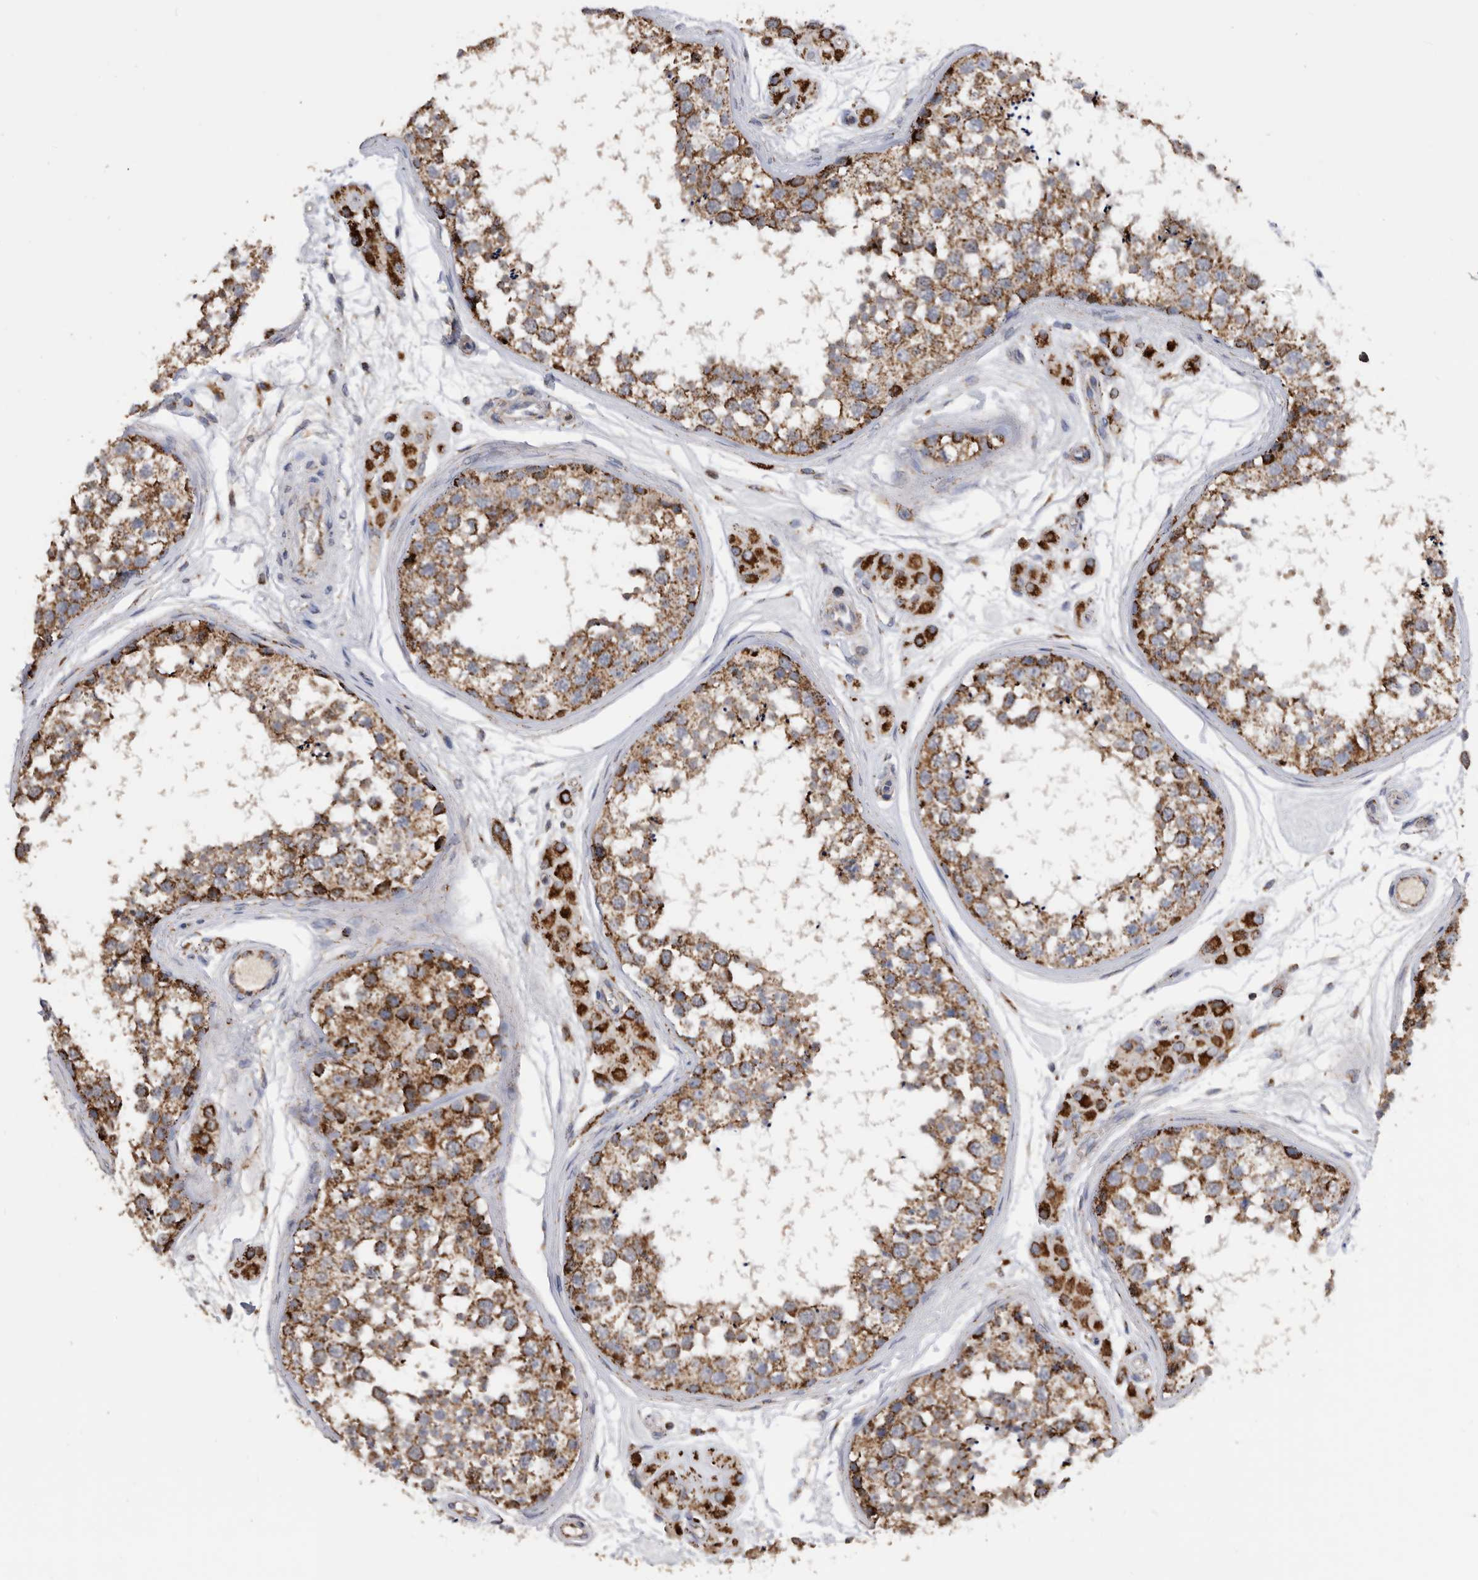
{"staining": {"intensity": "moderate", "quantity": ">75%", "location": "cytoplasmic/membranous"}, "tissue": "testis", "cell_type": "Cells in seminiferous ducts", "image_type": "normal", "snomed": [{"axis": "morphology", "description": "Normal tissue, NOS"}, {"axis": "topography", "description": "Testis"}], "caption": "Cells in seminiferous ducts exhibit medium levels of moderate cytoplasmic/membranous expression in approximately >75% of cells in unremarkable human testis.", "gene": "WFDC1", "patient": {"sex": "male", "age": 56}}